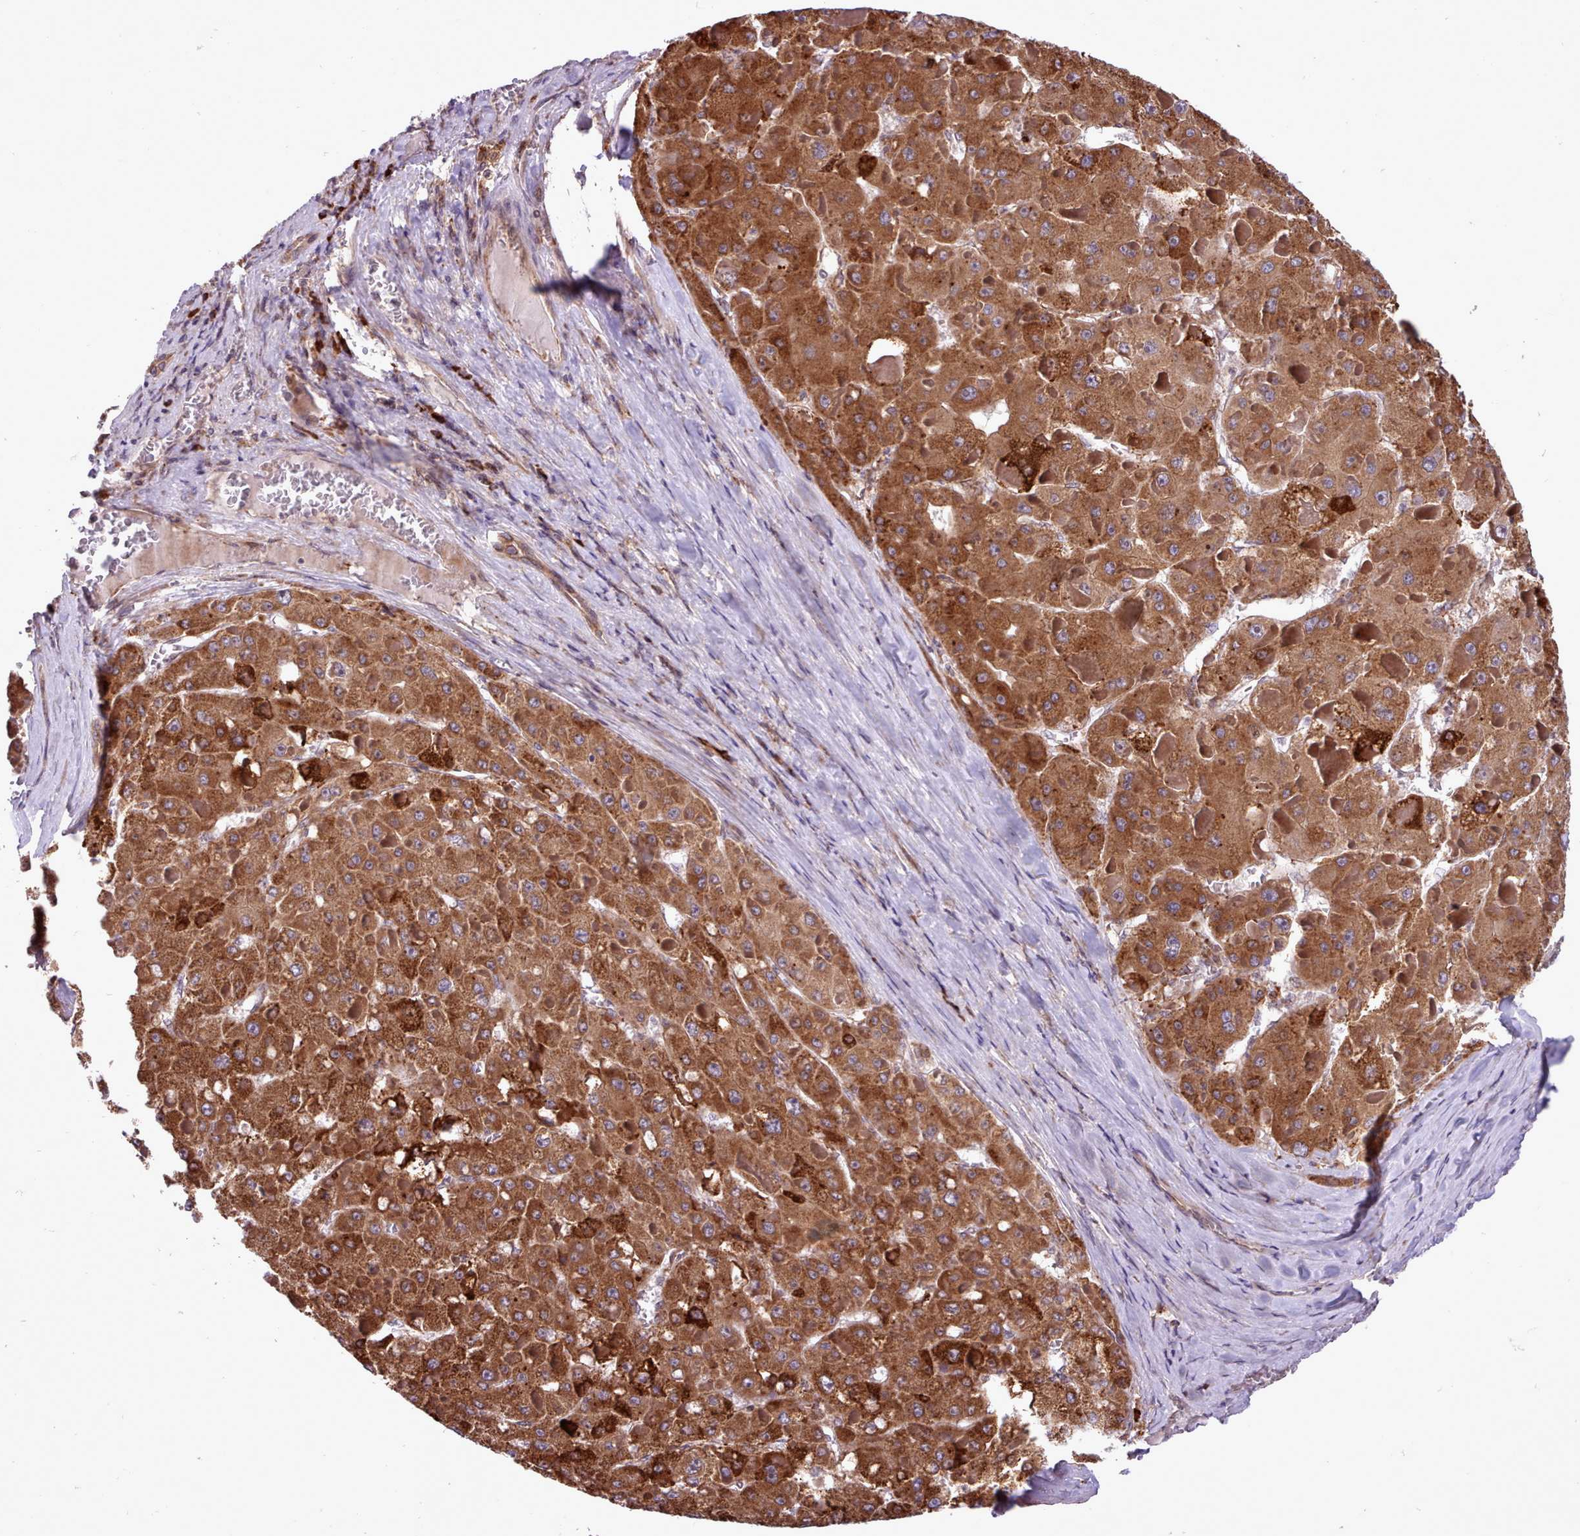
{"staining": {"intensity": "strong", "quantity": ">75%", "location": "cytoplasmic/membranous"}, "tissue": "liver cancer", "cell_type": "Tumor cells", "image_type": "cancer", "snomed": [{"axis": "morphology", "description": "Carcinoma, Hepatocellular, NOS"}, {"axis": "topography", "description": "Liver"}], "caption": "An image showing strong cytoplasmic/membranous positivity in approximately >75% of tumor cells in liver cancer, as visualized by brown immunohistochemical staining.", "gene": "TTLL3", "patient": {"sex": "female", "age": 73}}